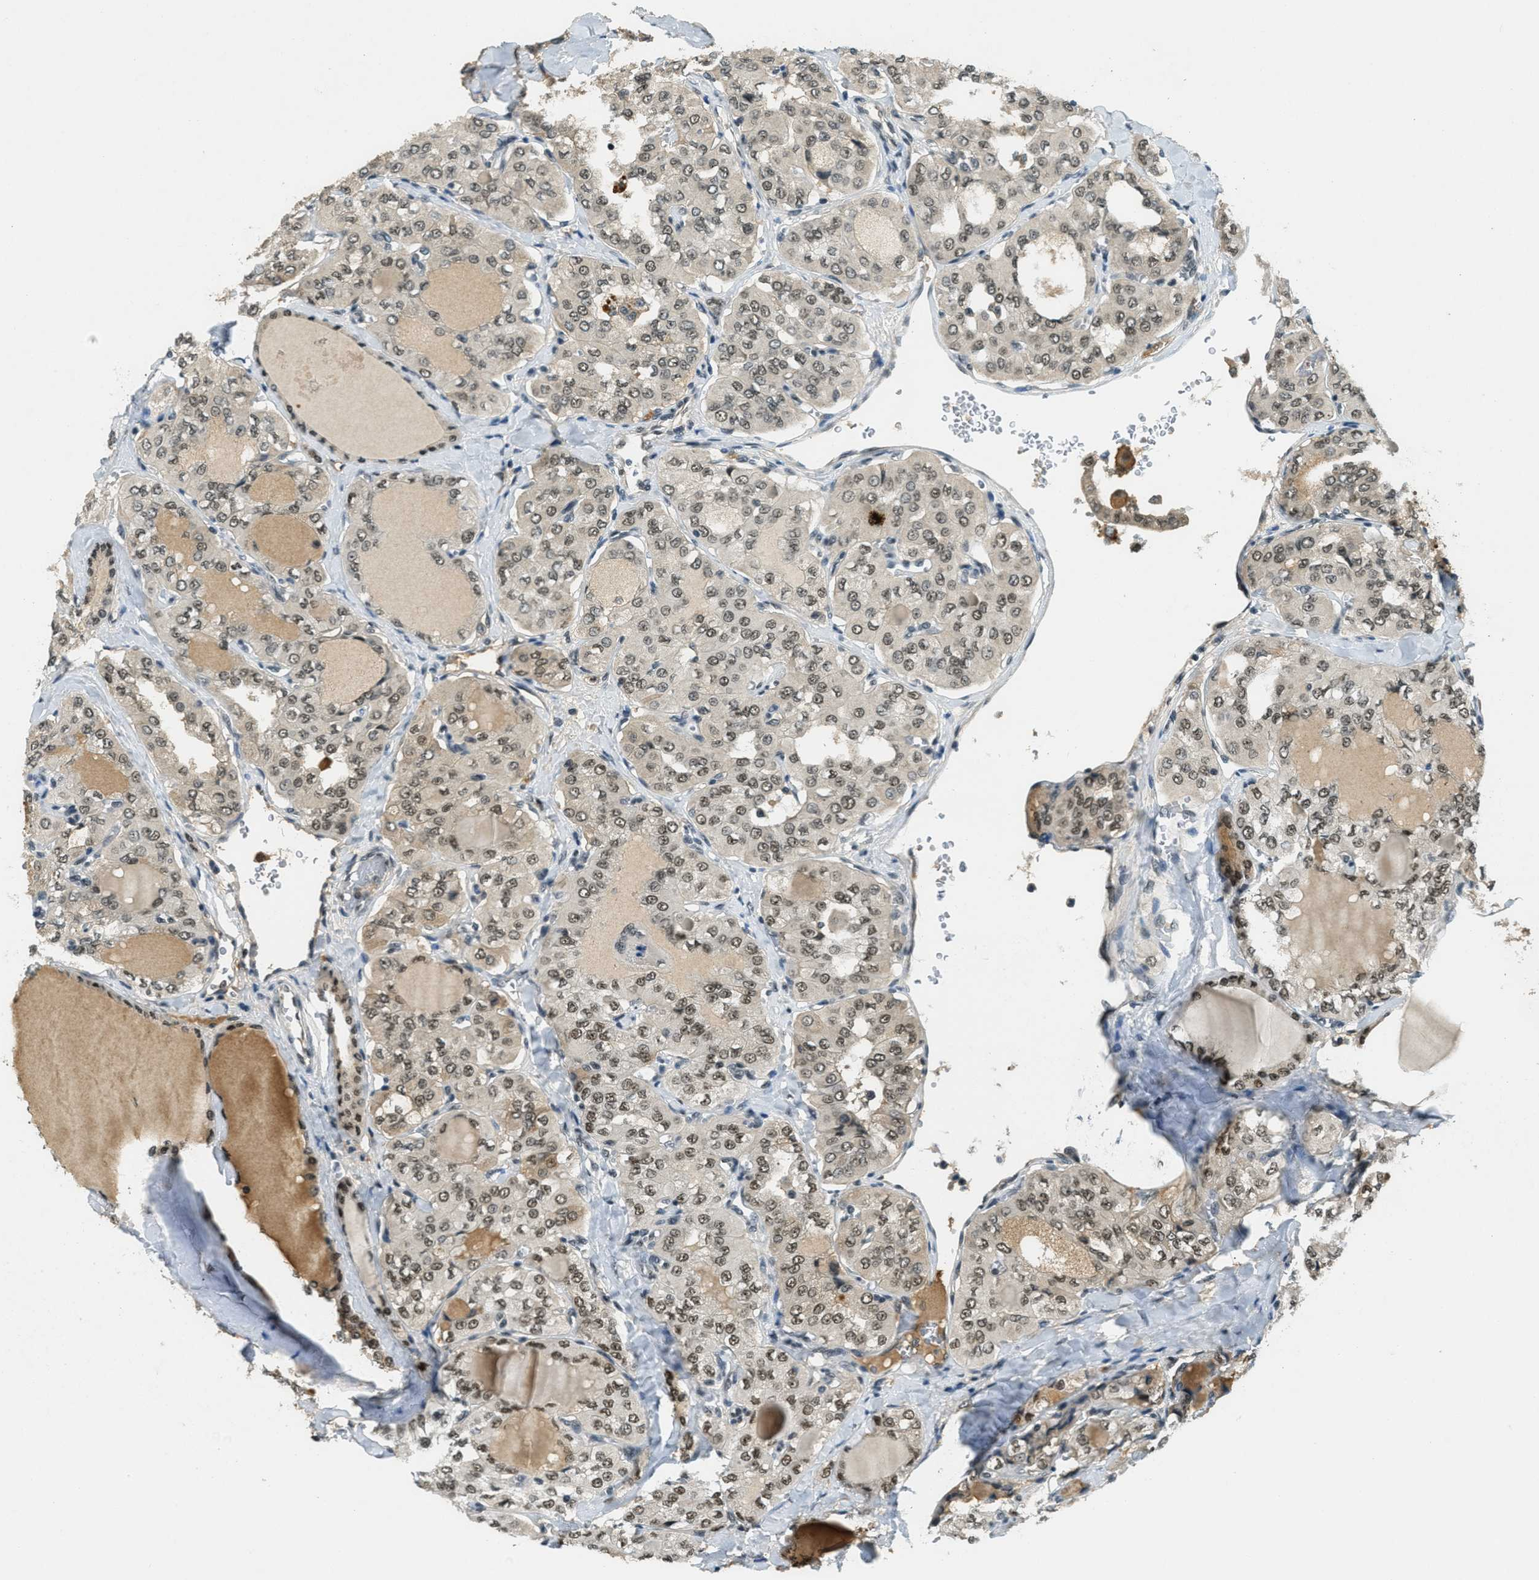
{"staining": {"intensity": "strong", "quantity": ">75%", "location": "nuclear"}, "tissue": "thyroid cancer", "cell_type": "Tumor cells", "image_type": "cancer", "snomed": [{"axis": "morphology", "description": "Papillary adenocarcinoma, NOS"}, {"axis": "topography", "description": "Thyroid gland"}], "caption": "Protein staining of papillary adenocarcinoma (thyroid) tissue shows strong nuclear expression in about >75% of tumor cells. (DAB (3,3'-diaminobenzidine) IHC with brightfield microscopy, high magnification).", "gene": "ZNF148", "patient": {"sex": "male", "age": 20}}